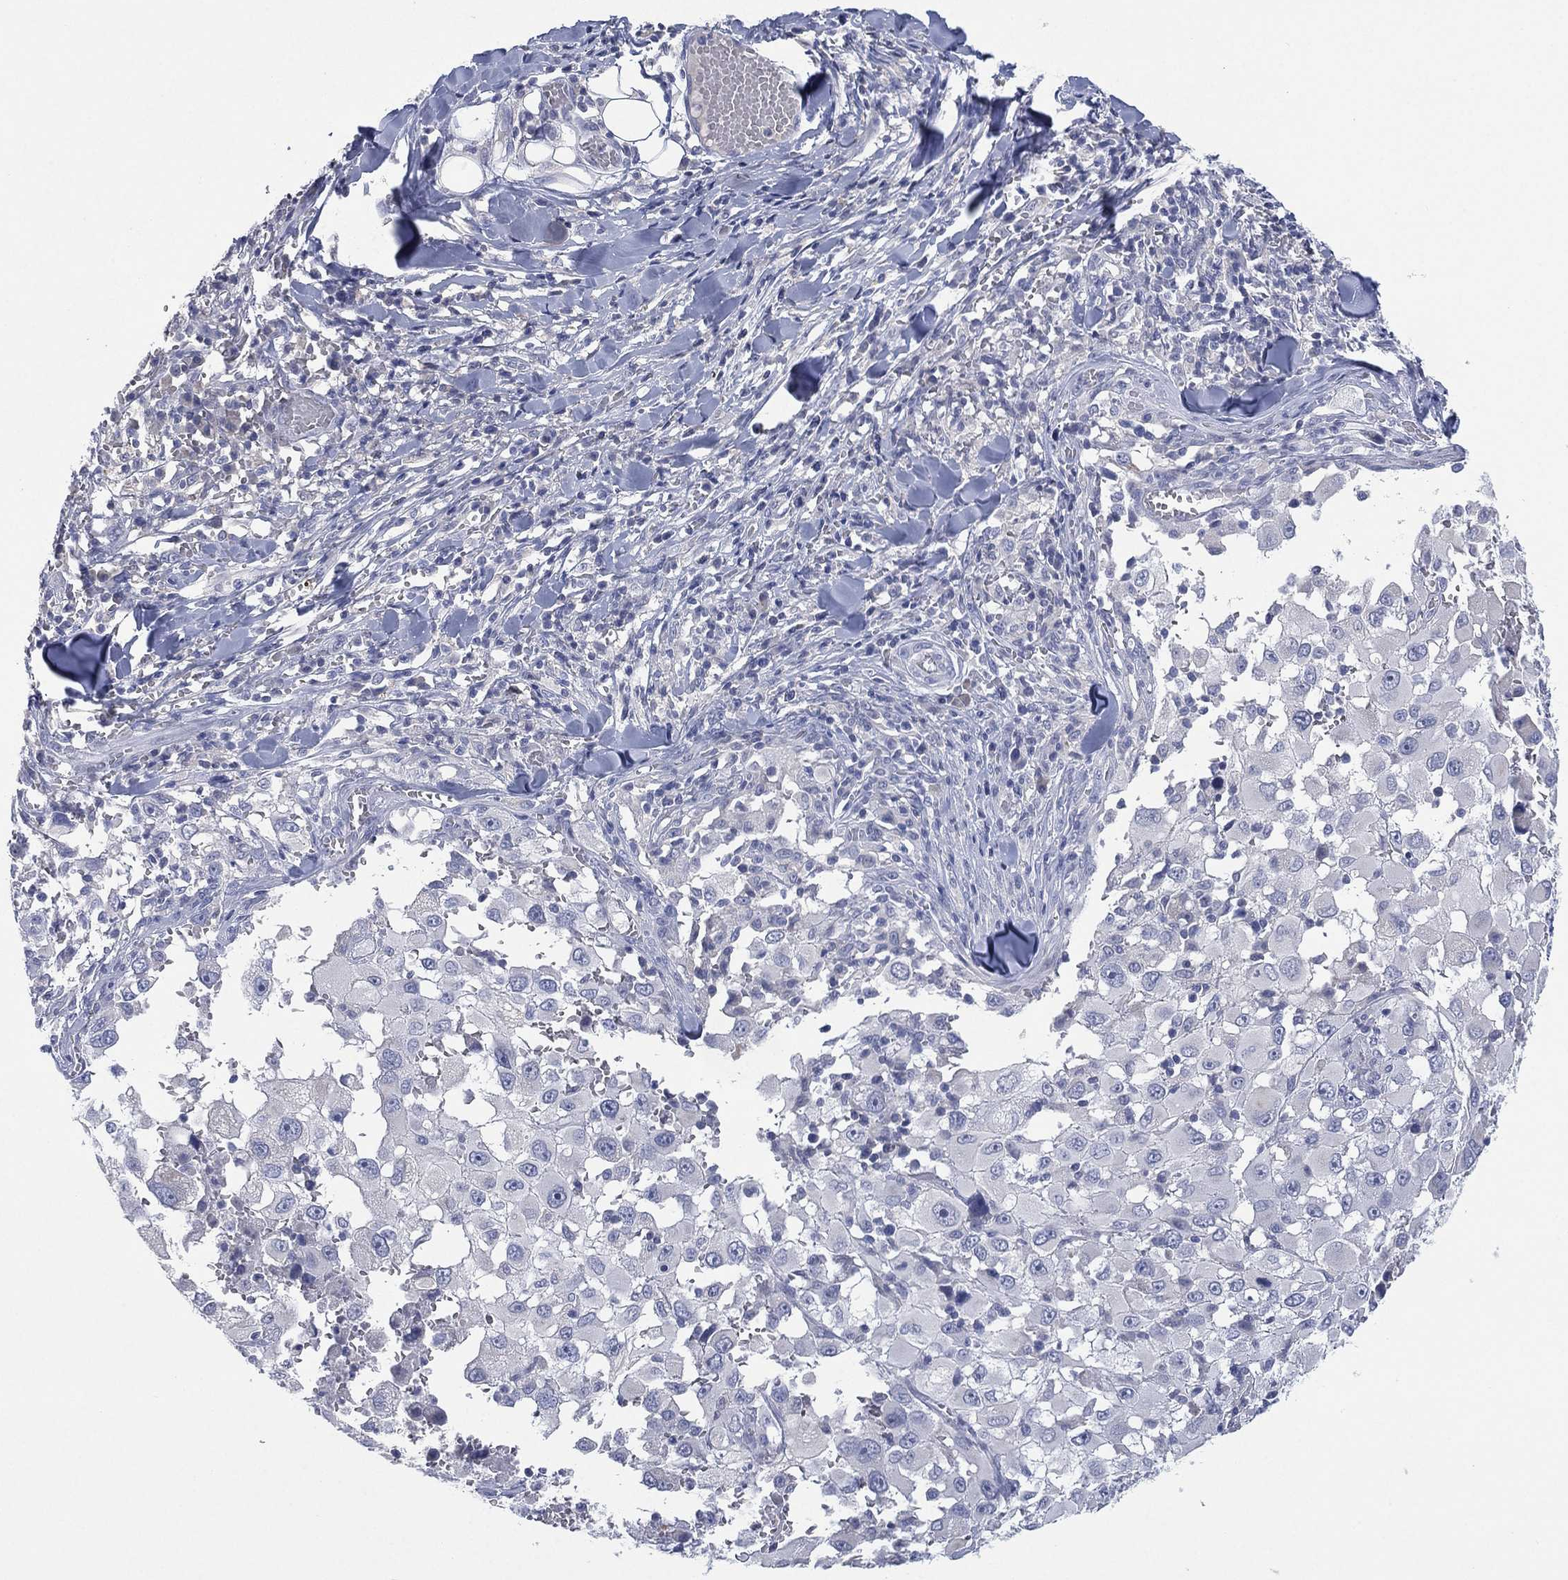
{"staining": {"intensity": "negative", "quantity": "none", "location": "none"}, "tissue": "melanoma", "cell_type": "Tumor cells", "image_type": "cancer", "snomed": [{"axis": "morphology", "description": "Malignant melanoma, Metastatic site"}, {"axis": "topography", "description": "Lymph node"}], "caption": "An immunohistochemistry (IHC) photomicrograph of malignant melanoma (metastatic site) is shown. There is no staining in tumor cells of malignant melanoma (metastatic site).", "gene": "KRT35", "patient": {"sex": "male", "age": 50}}